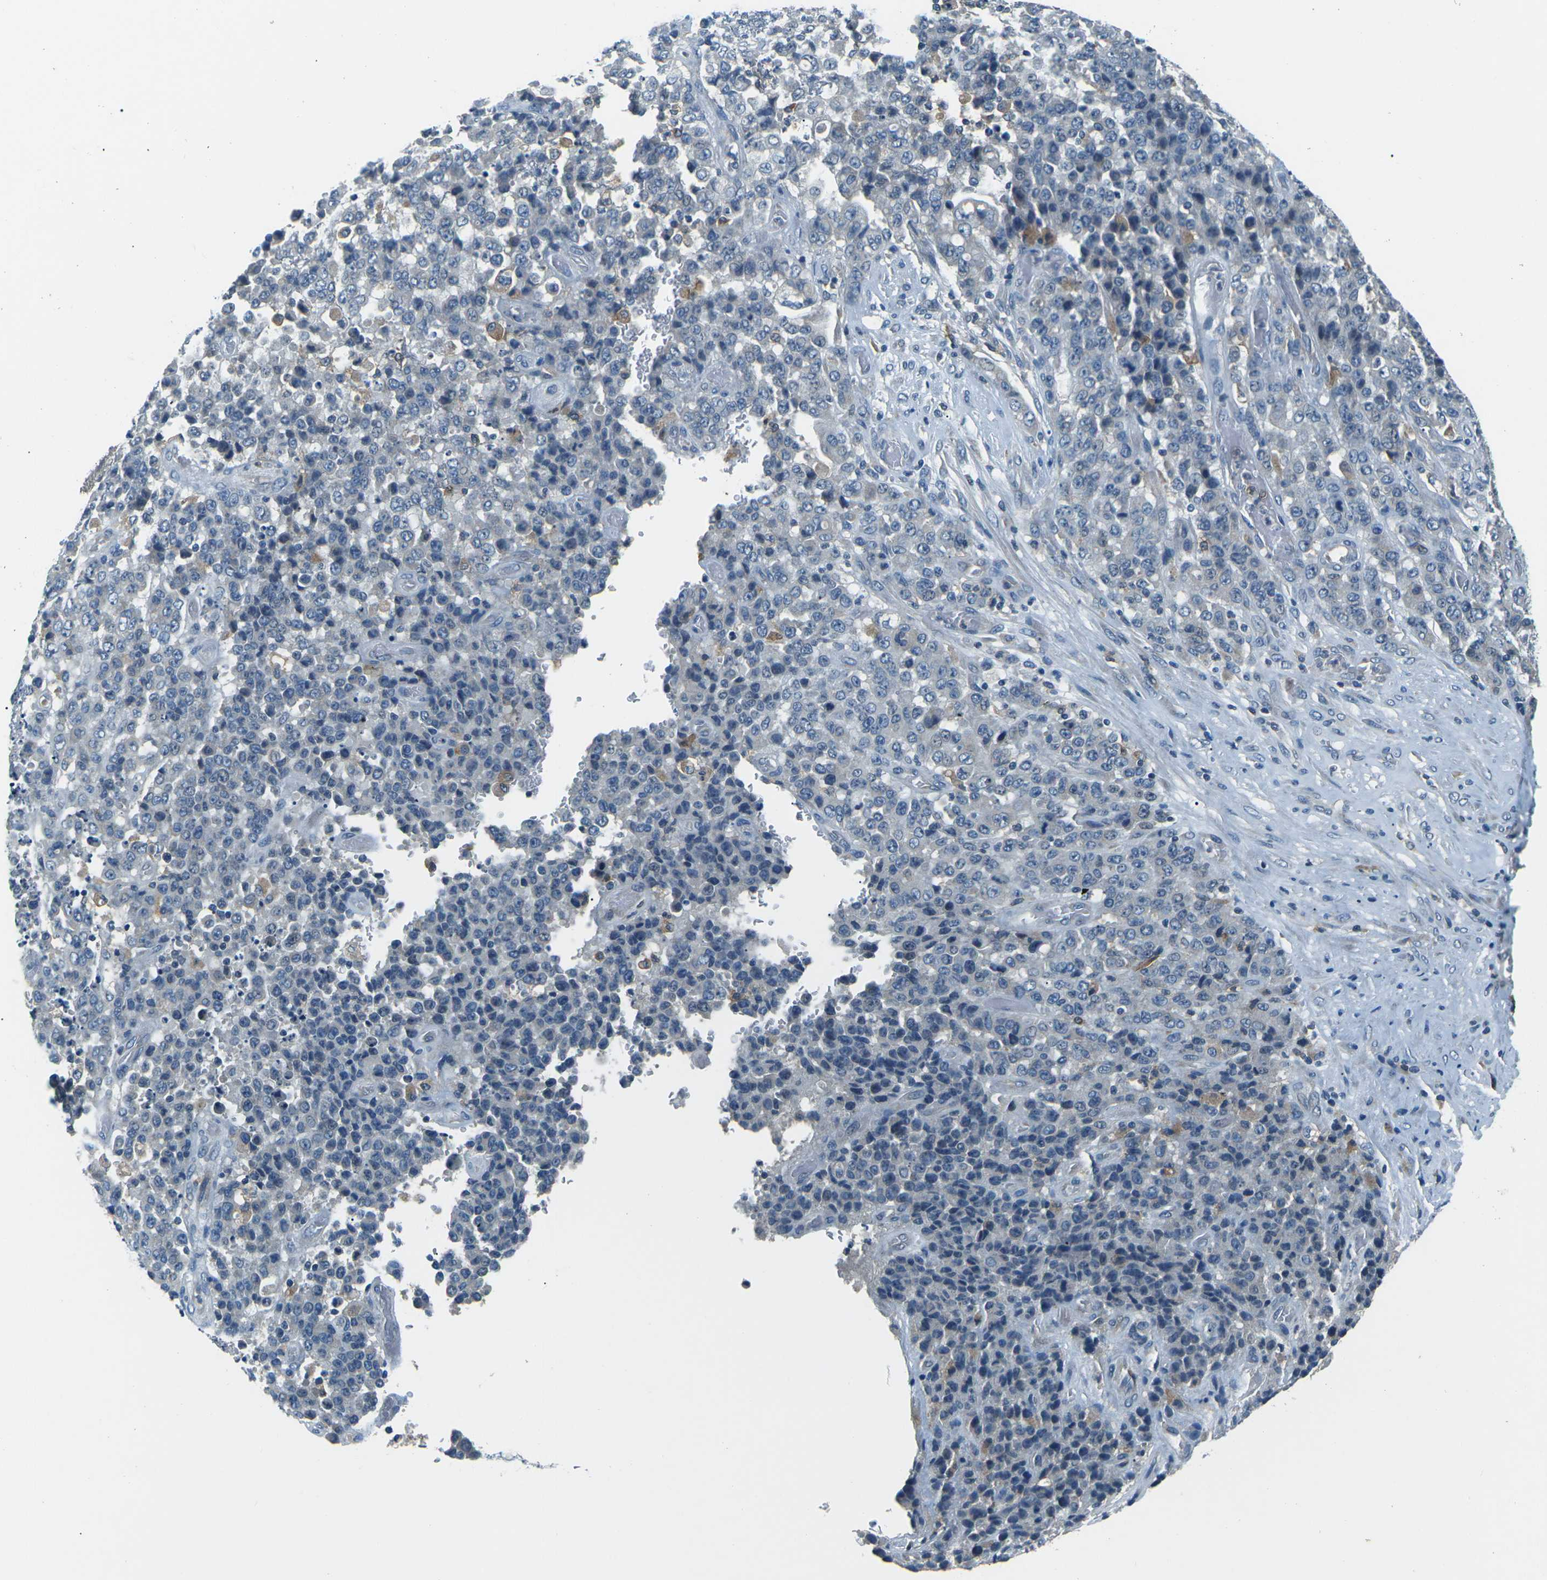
{"staining": {"intensity": "negative", "quantity": "none", "location": "none"}, "tissue": "stomach cancer", "cell_type": "Tumor cells", "image_type": "cancer", "snomed": [{"axis": "morphology", "description": "Adenocarcinoma, NOS"}, {"axis": "topography", "description": "Stomach"}], "caption": "The micrograph reveals no significant positivity in tumor cells of stomach adenocarcinoma.", "gene": "CD1D", "patient": {"sex": "female", "age": 73}}